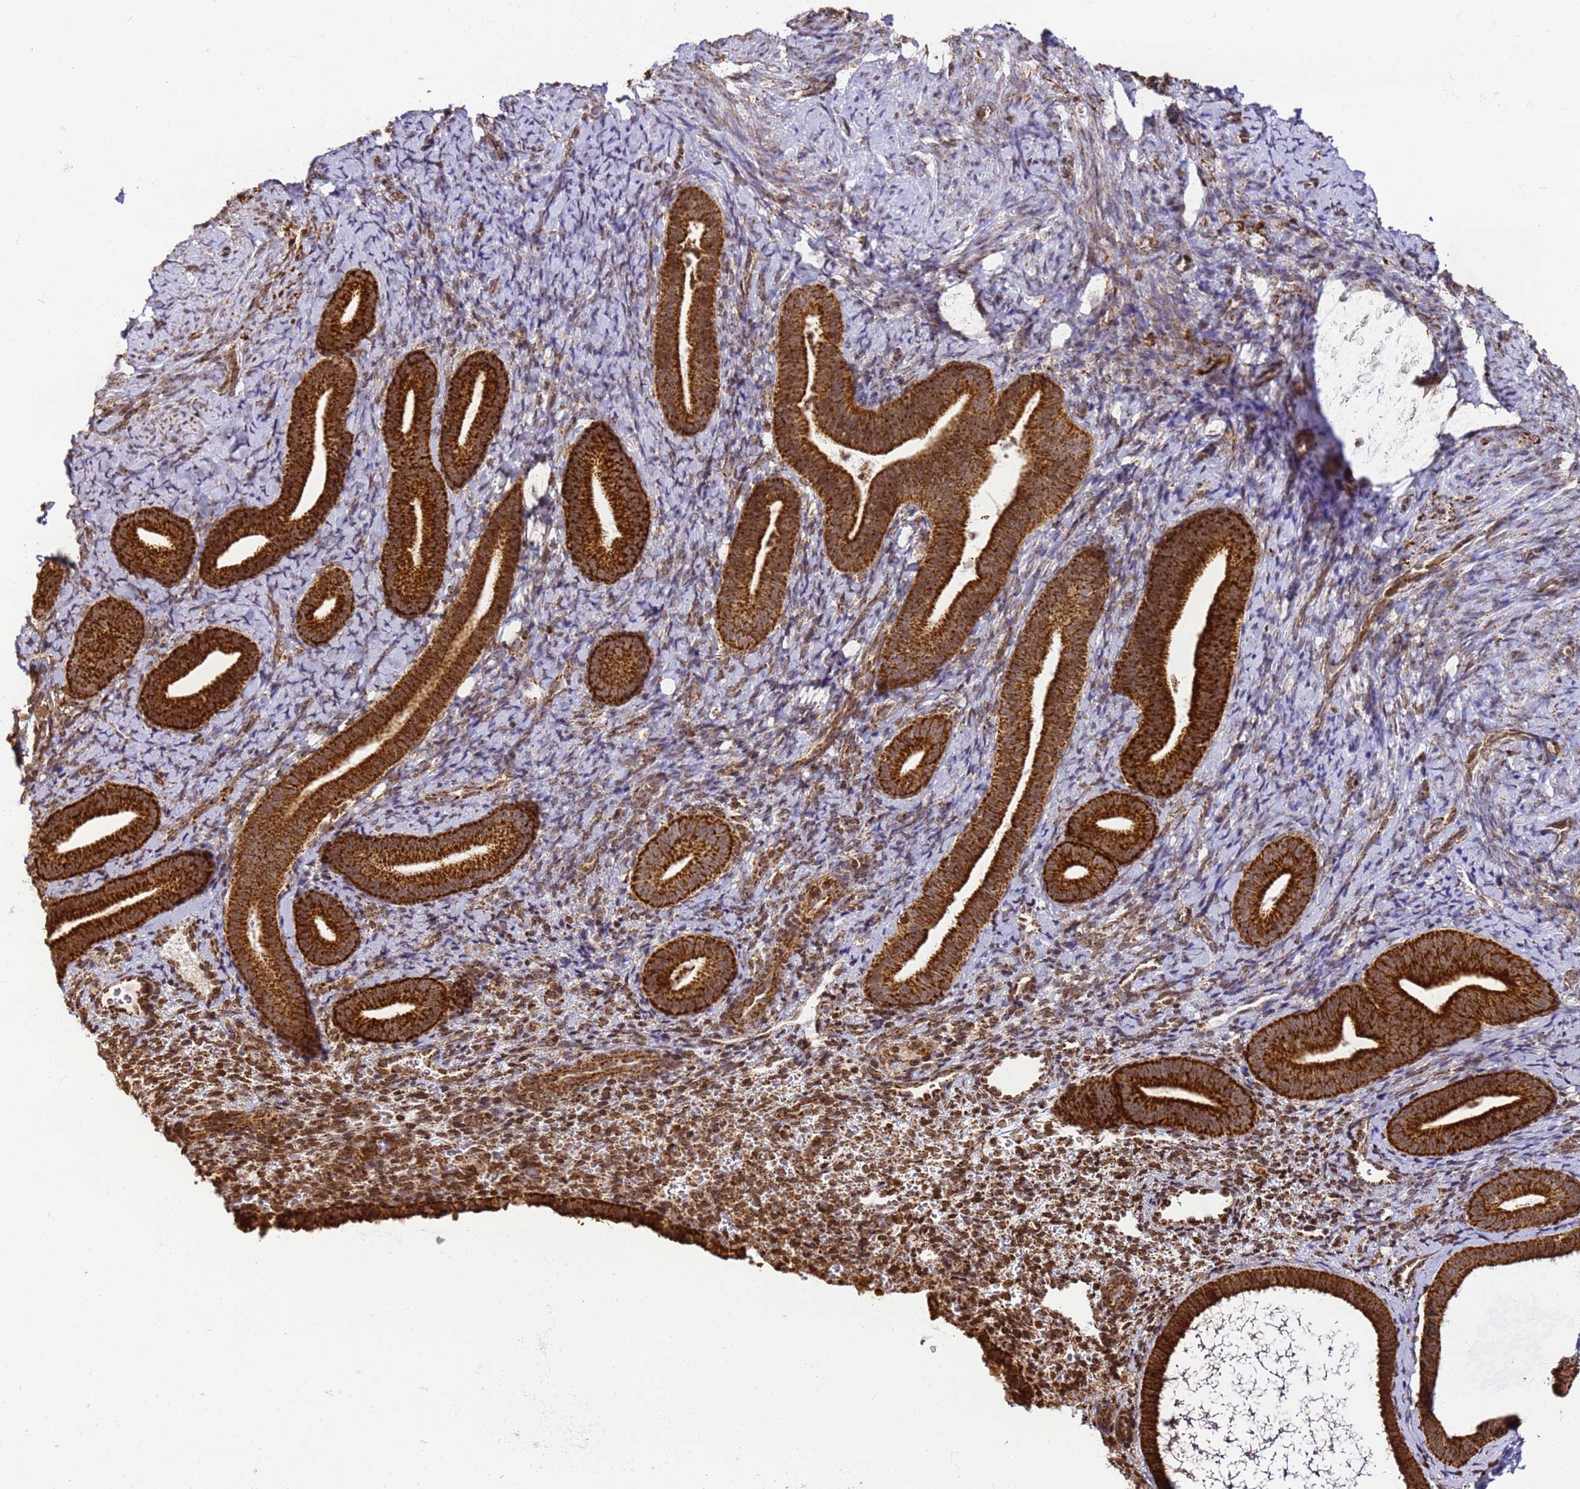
{"staining": {"intensity": "strong", "quantity": "25%-75%", "location": "cytoplasmic/membranous"}, "tissue": "endometrium", "cell_type": "Cells in endometrial stroma", "image_type": "normal", "snomed": [{"axis": "morphology", "description": "Normal tissue, NOS"}, {"axis": "topography", "description": "Endometrium"}], "caption": "DAB (3,3'-diaminobenzidine) immunohistochemical staining of normal endometrium demonstrates strong cytoplasmic/membranous protein positivity in about 25%-75% of cells in endometrial stroma. (DAB (3,3'-diaminobenzidine) IHC with brightfield microscopy, high magnification).", "gene": "HSPE1", "patient": {"sex": "female", "age": 65}}